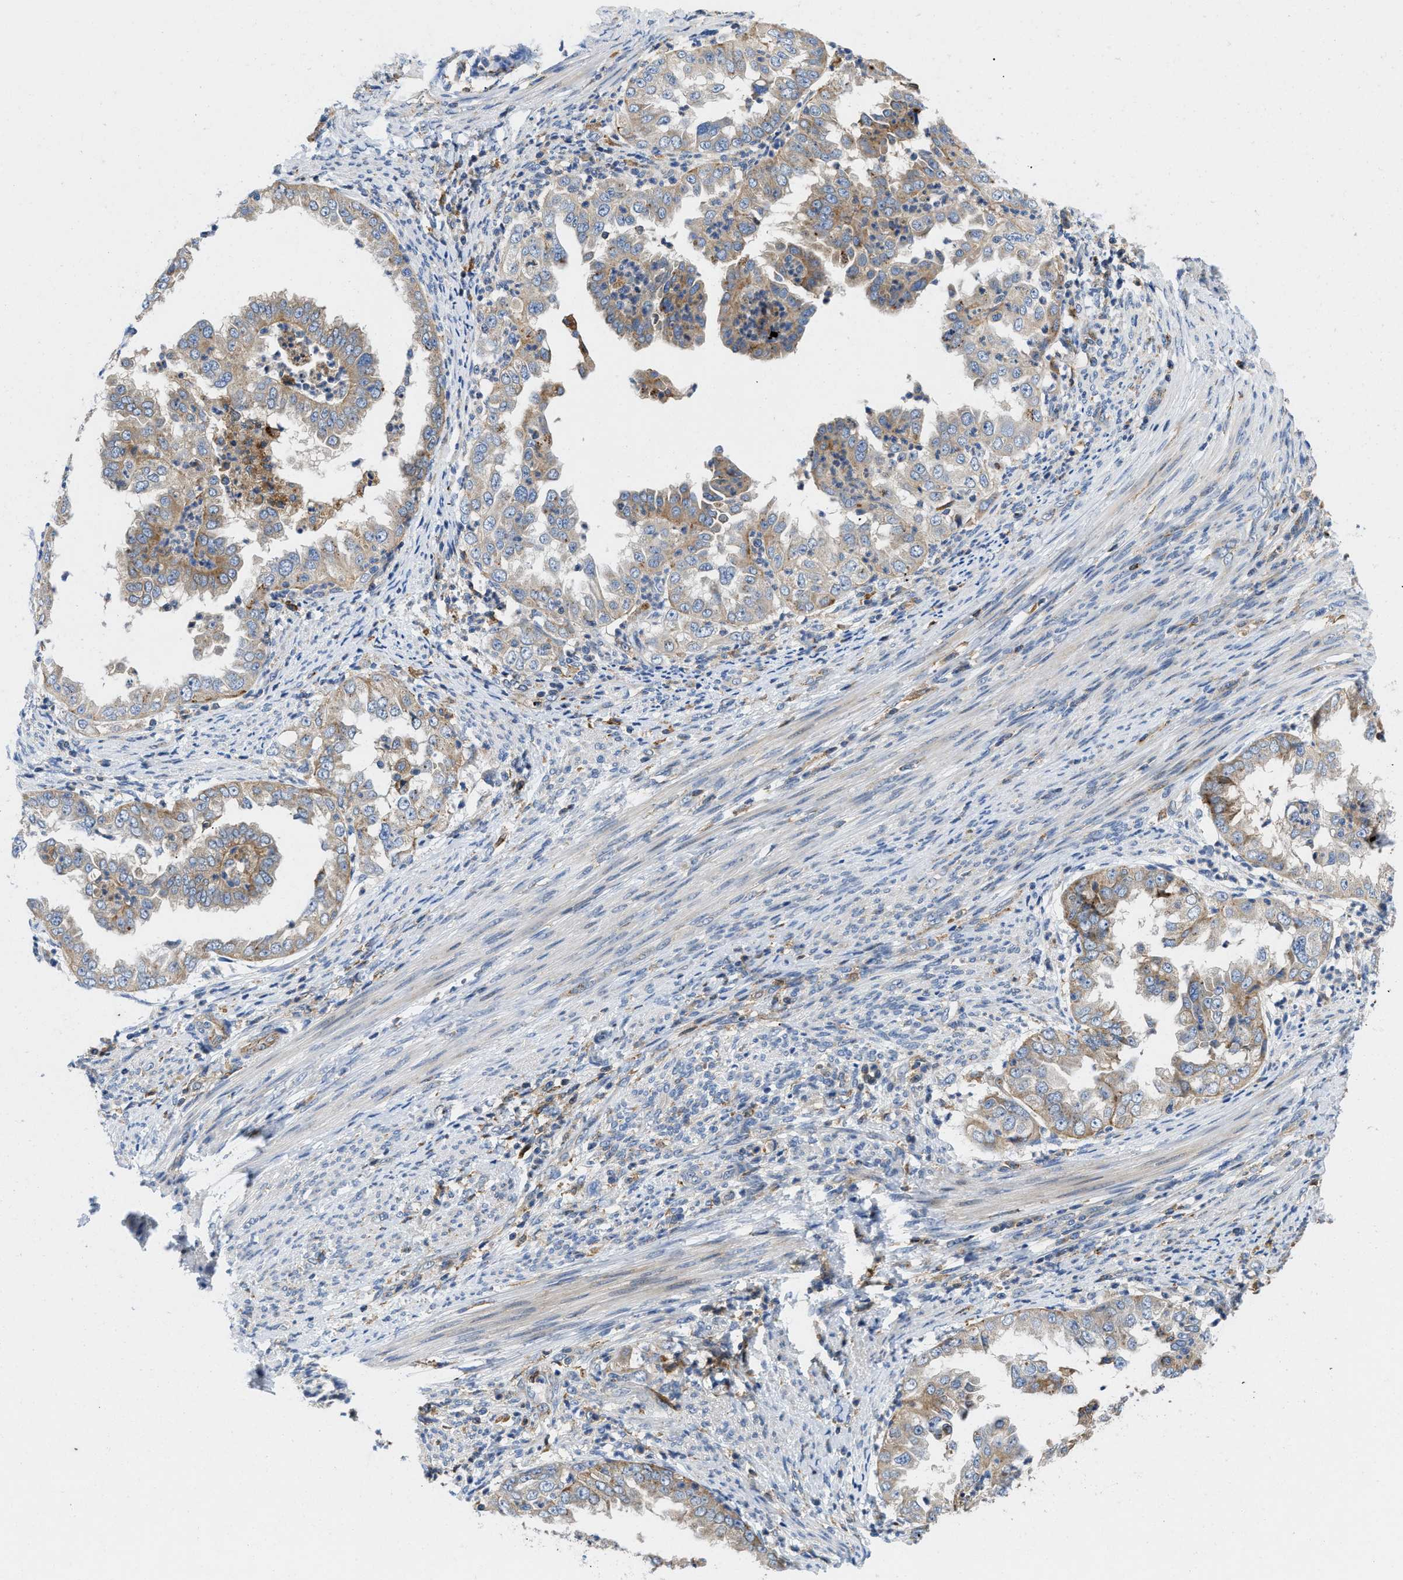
{"staining": {"intensity": "moderate", "quantity": "<25%", "location": "cytoplasmic/membranous"}, "tissue": "endometrial cancer", "cell_type": "Tumor cells", "image_type": "cancer", "snomed": [{"axis": "morphology", "description": "Adenocarcinoma, NOS"}, {"axis": "topography", "description": "Endometrium"}], "caption": "Brown immunohistochemical staining in endometrial cancer (adenocarcinoma) demonstrates moderate cytoplasmic/membranous expression in about <25% of tumor cells. (IHC, brightfield microscopy, high magnification).", "gene": "ENPP4", "patient": {"sex": "female", "age": 85}}